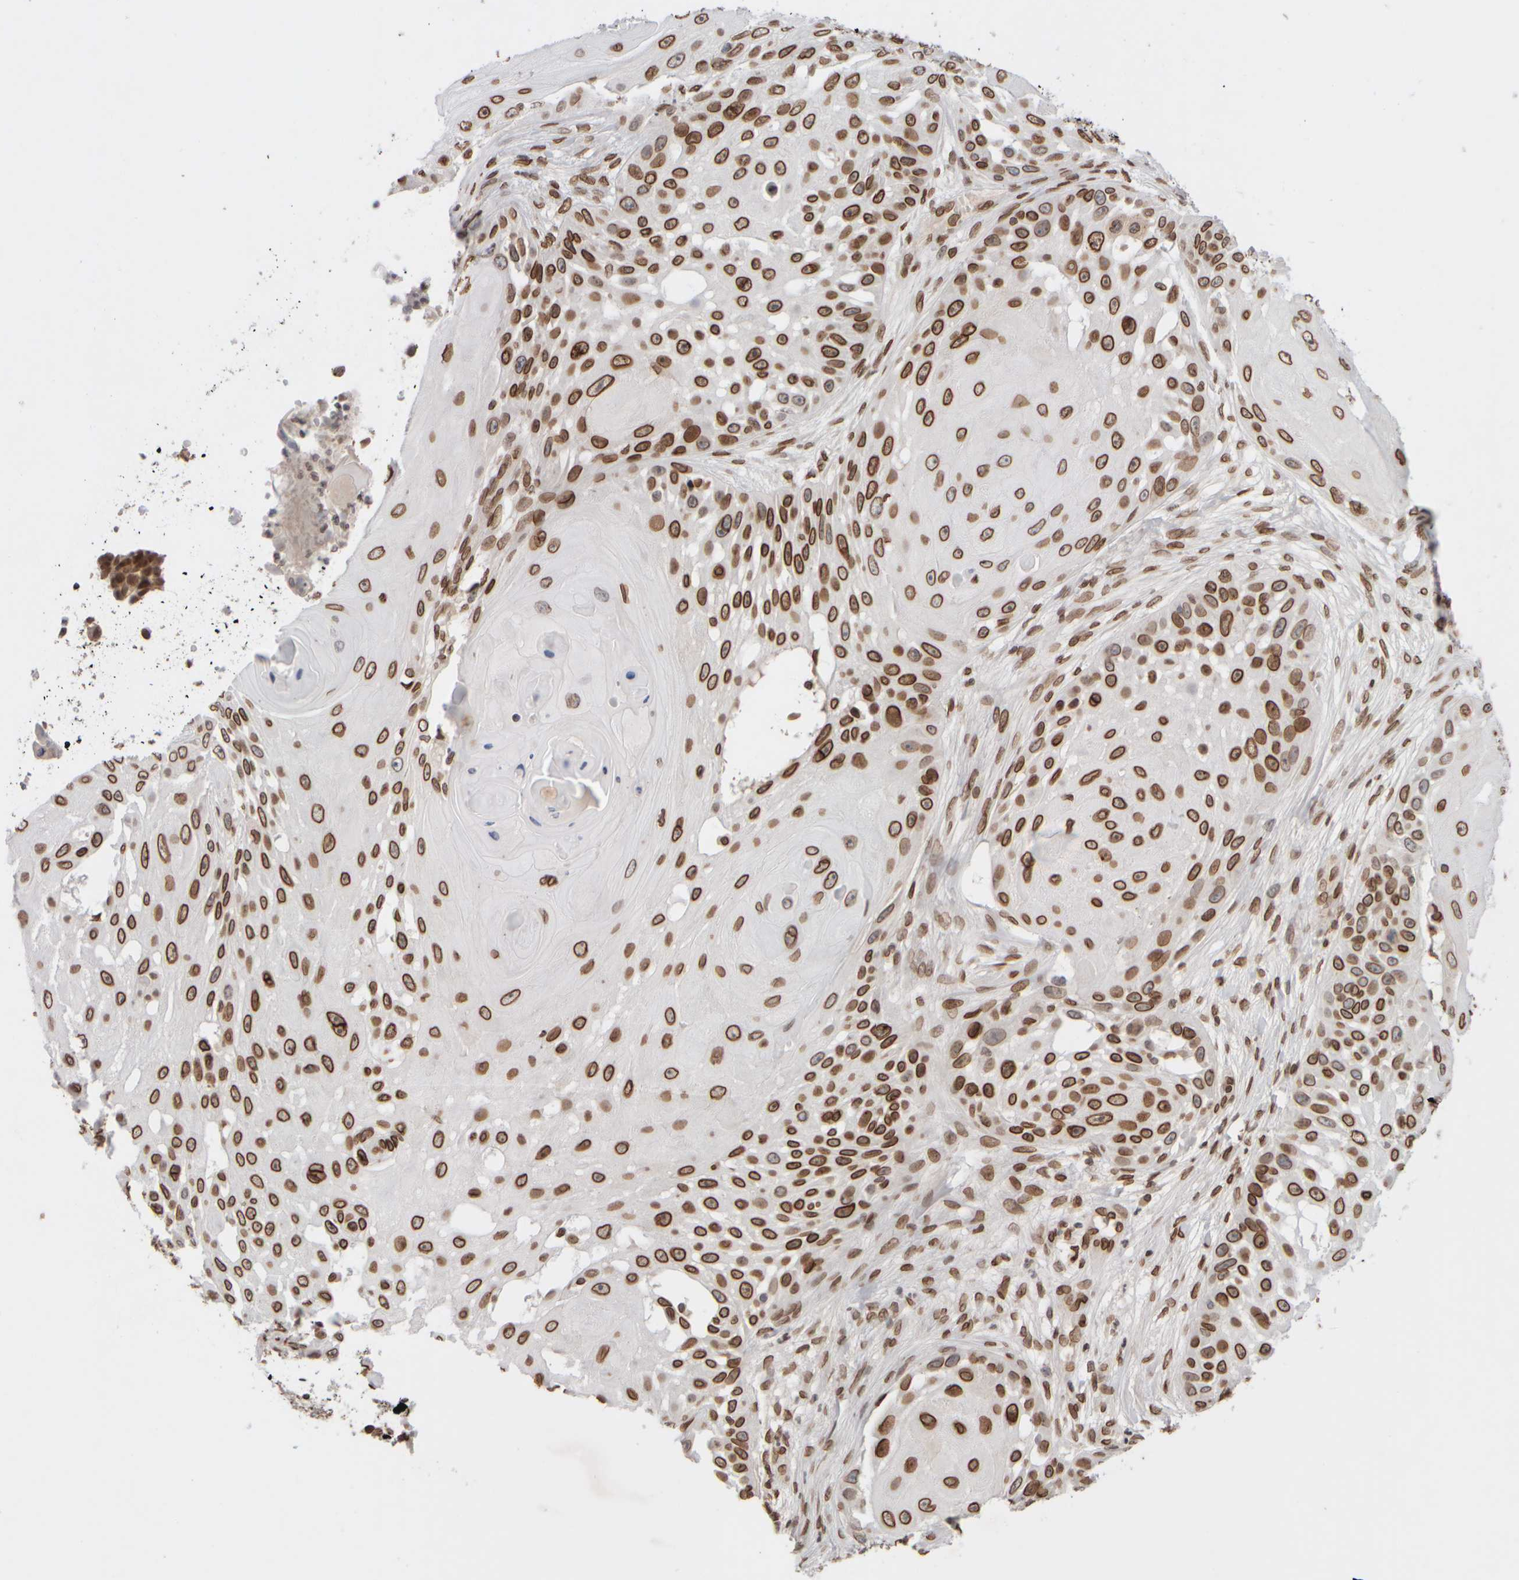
{"staining": {"intensity": "strong", "quantity": ">75%", "location": "cytoplasmic/membranous,nuclear"}, "tissue": "skin cancer", "cell_type": "Tumor cells", "image_type": "cancer", "snomed": [{"axis": "morphology", "description": "Squamous cell carcinoma, NOS"}, {"axis": "topography", "description": "Skin"}], "caption": "This histopathology image shows IHC staining of human skin cancer, with high strong cytoplasmic/membranous and nuclear expression in approximately >75% of tumor cells.", "gene": "ZC3HC1", "patient": {"sex": "female", "age": 44}}